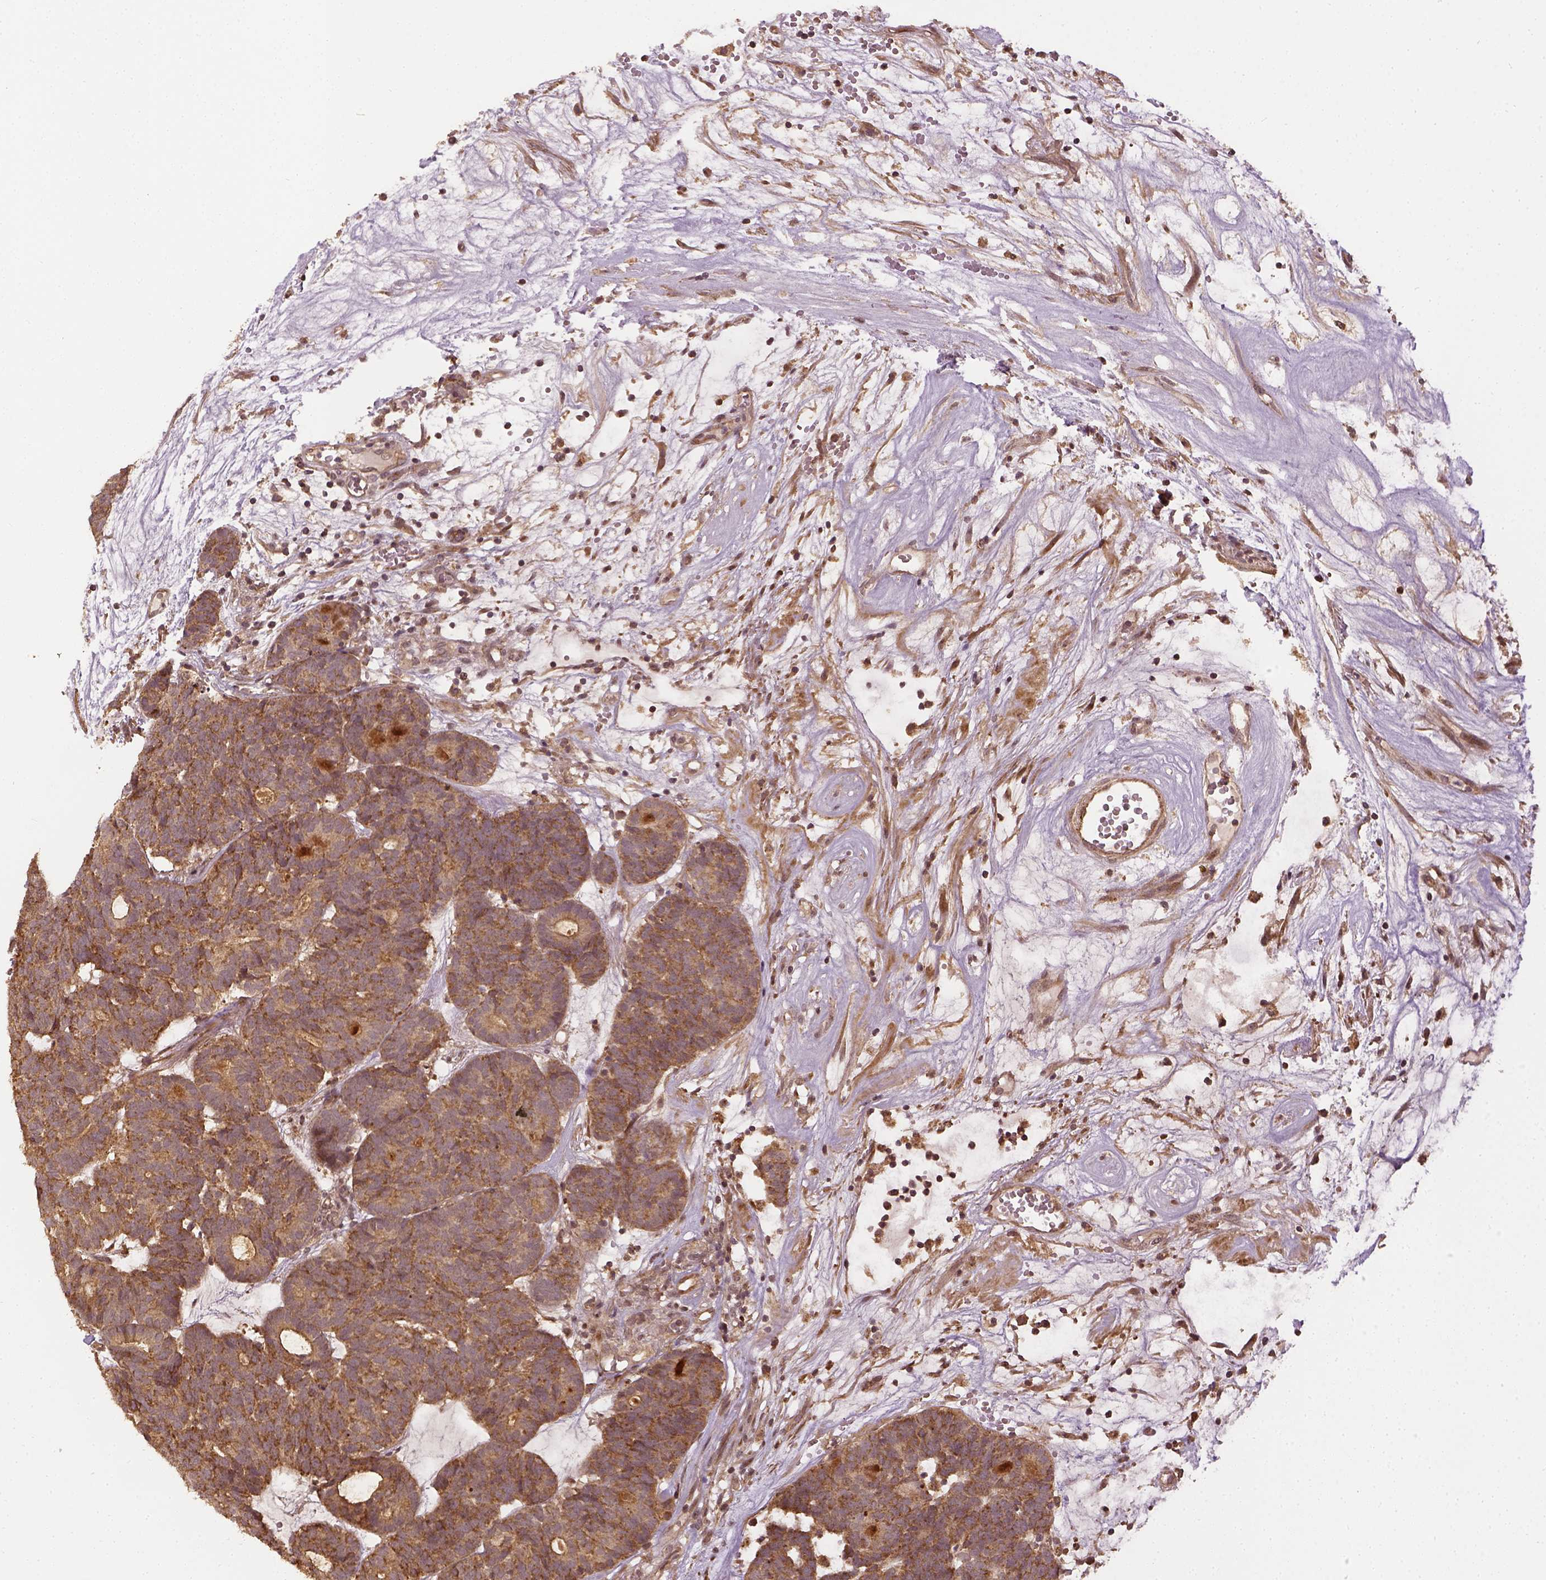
{"staining": {"intensity": "moderate", "quantity": ">75%", "location": "cytoplasmic/membranous"}, "tissue": "head and neck cancer", "cell_type": "Tumor cells", "image_type": "cancer", "snomed": [{"axis": "morphology", "description": "Adenocarcinoma, NOS"}, {"axis": "topography", "description": "Head-Neck"}], "caption": "Head and neck adenocarcinoma stained with immunohistochemistry (IHC) demonstrates moderate cytoplasmic/membranous staining in approximately >75% of tumor cells. Immunohistochemistry (ihc) stains the protein of interest in brown and the nuclei are stained blue.", "gene": "VEGFA", "patient": {"sex": "female", "age": 81}}